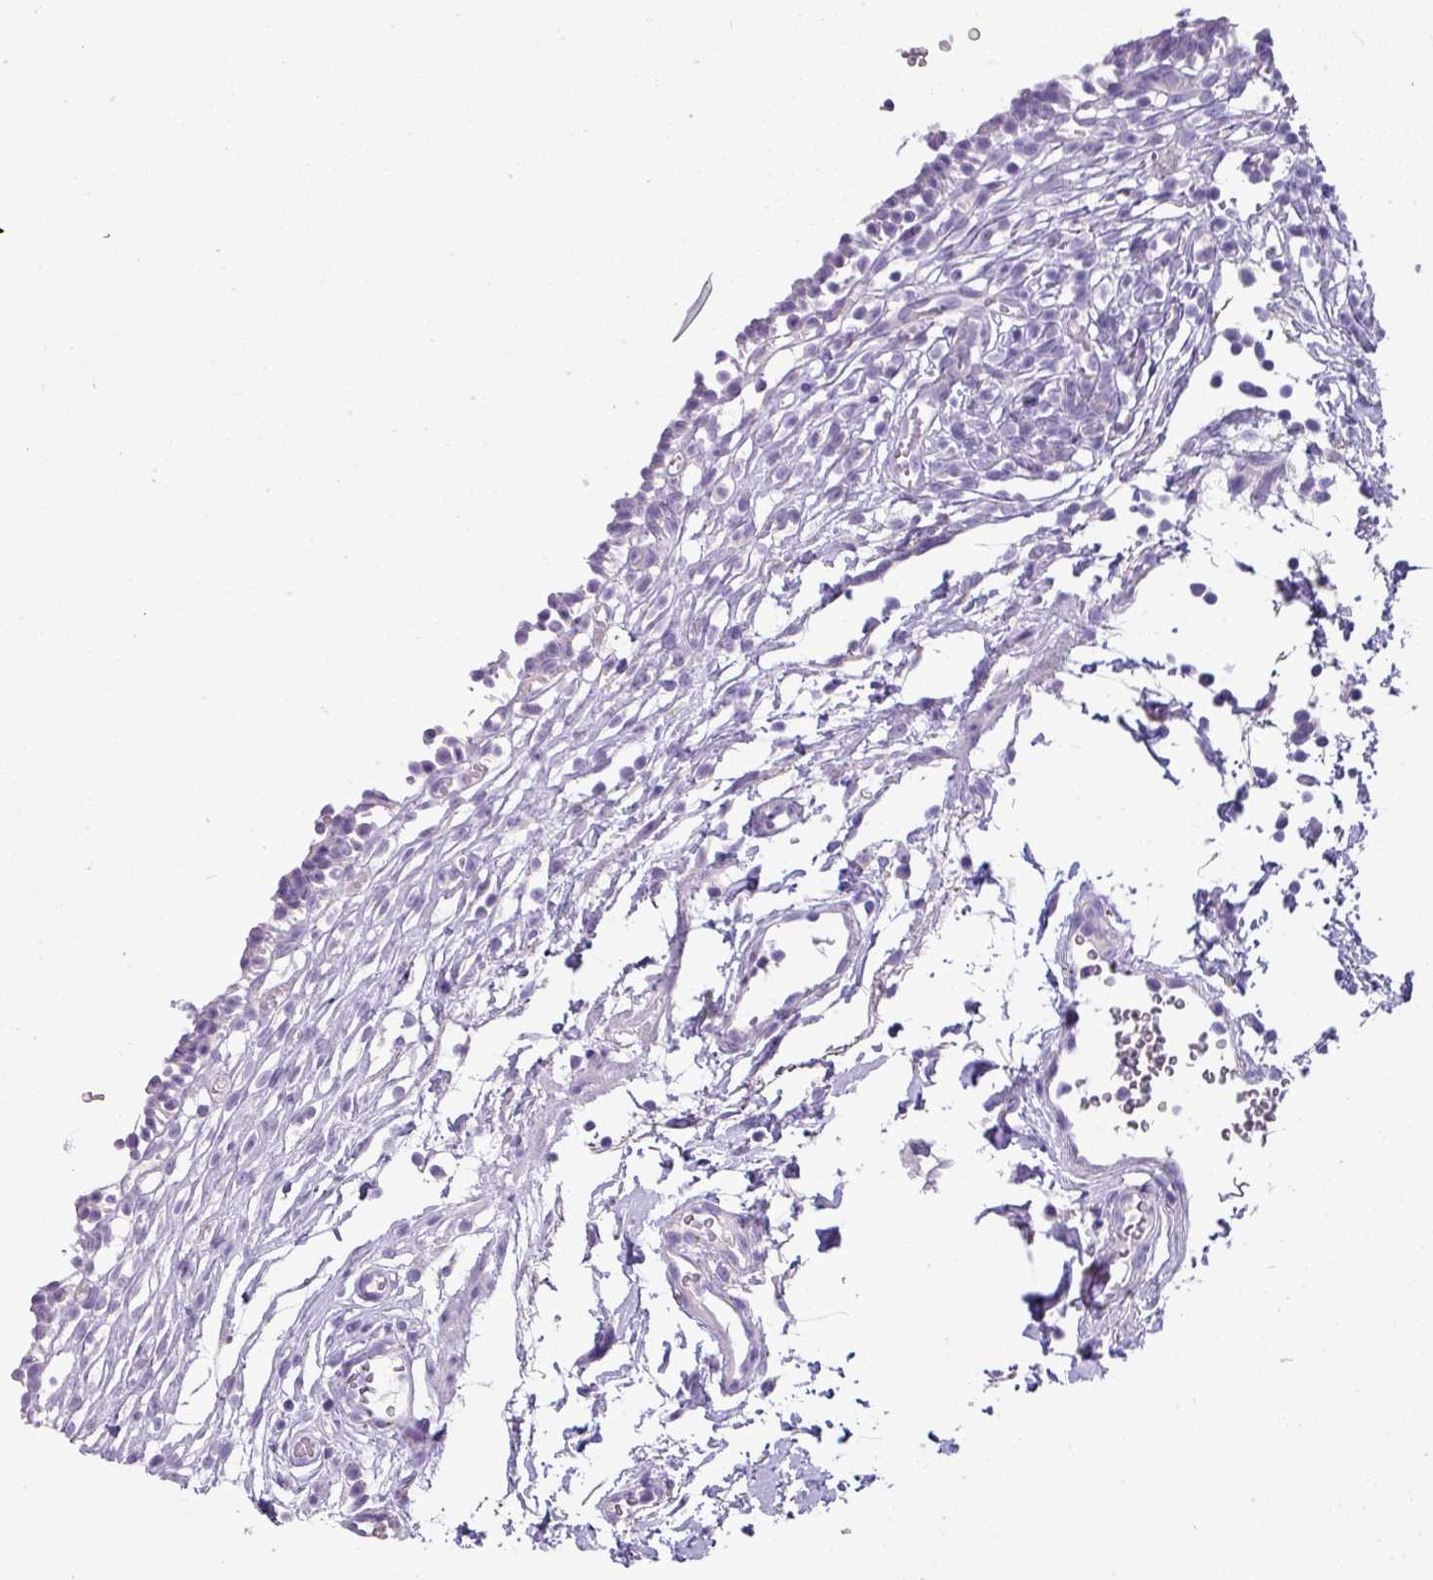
{"staining": {"intensity": "negative", "quantity": "none", "location": "none"}, "tissue": "urinary bladder", "cell_type": "Urothelial cells", "image_type": "normal", "snomed": [{"axis": "morphology", "description": "Normal tissue, NOS"}, {"axis": "topography", "description": "Urinary bladder"}, {"axis": "topography", "description": "Peripheral nerve tissue"}], "caption": "The IHC image has no significant staining in urothelial cells of urinary bladder. Brightfield microscopy of immunohistochemistry (IHC) stained with DAB (3,3'-diaminobenzidine) (brown) and hematoxylin (blue), captured at high magnification.", "gene": "ZNF568", "patient": {"sex": "male", "age": 55}}